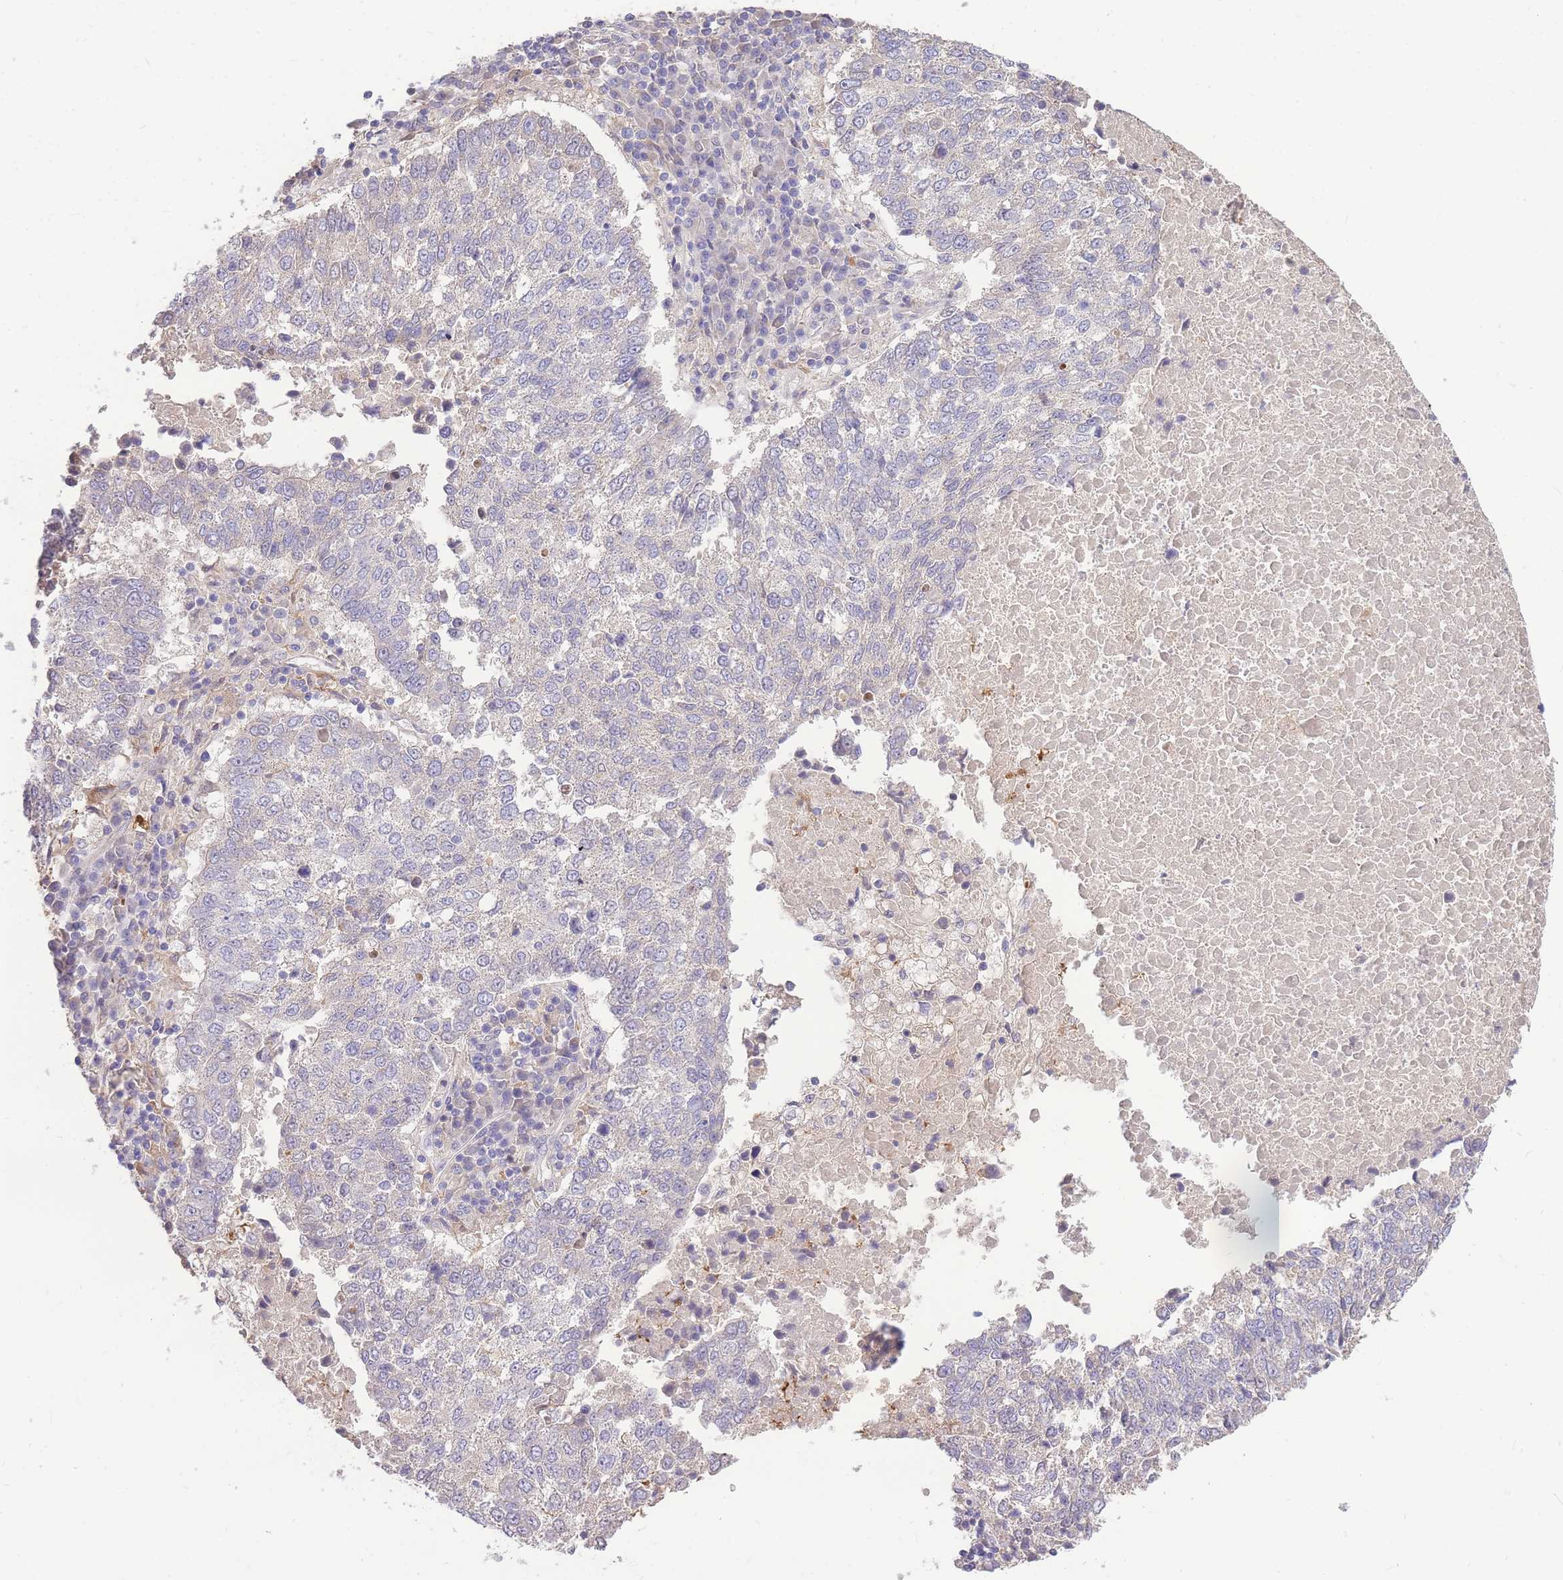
{"staining": {"intensity": "negative", "quantity": "none", "location": "none"}, "tissue": "lung cancer", "cell_type": "Tumor cells", "image_type": "cancer", "snomed": [{"axis": "morphology", "description": "Squamous cell carcinoma, NOS"}, {"axis": "topography", "description": "Lung"}], "caption": "IHC of human squamous cell carcinoma (lung) reveals no expression in tumor cells.", "gene": "OR5T1", "patient": {"sex": "male", "age": 73}}